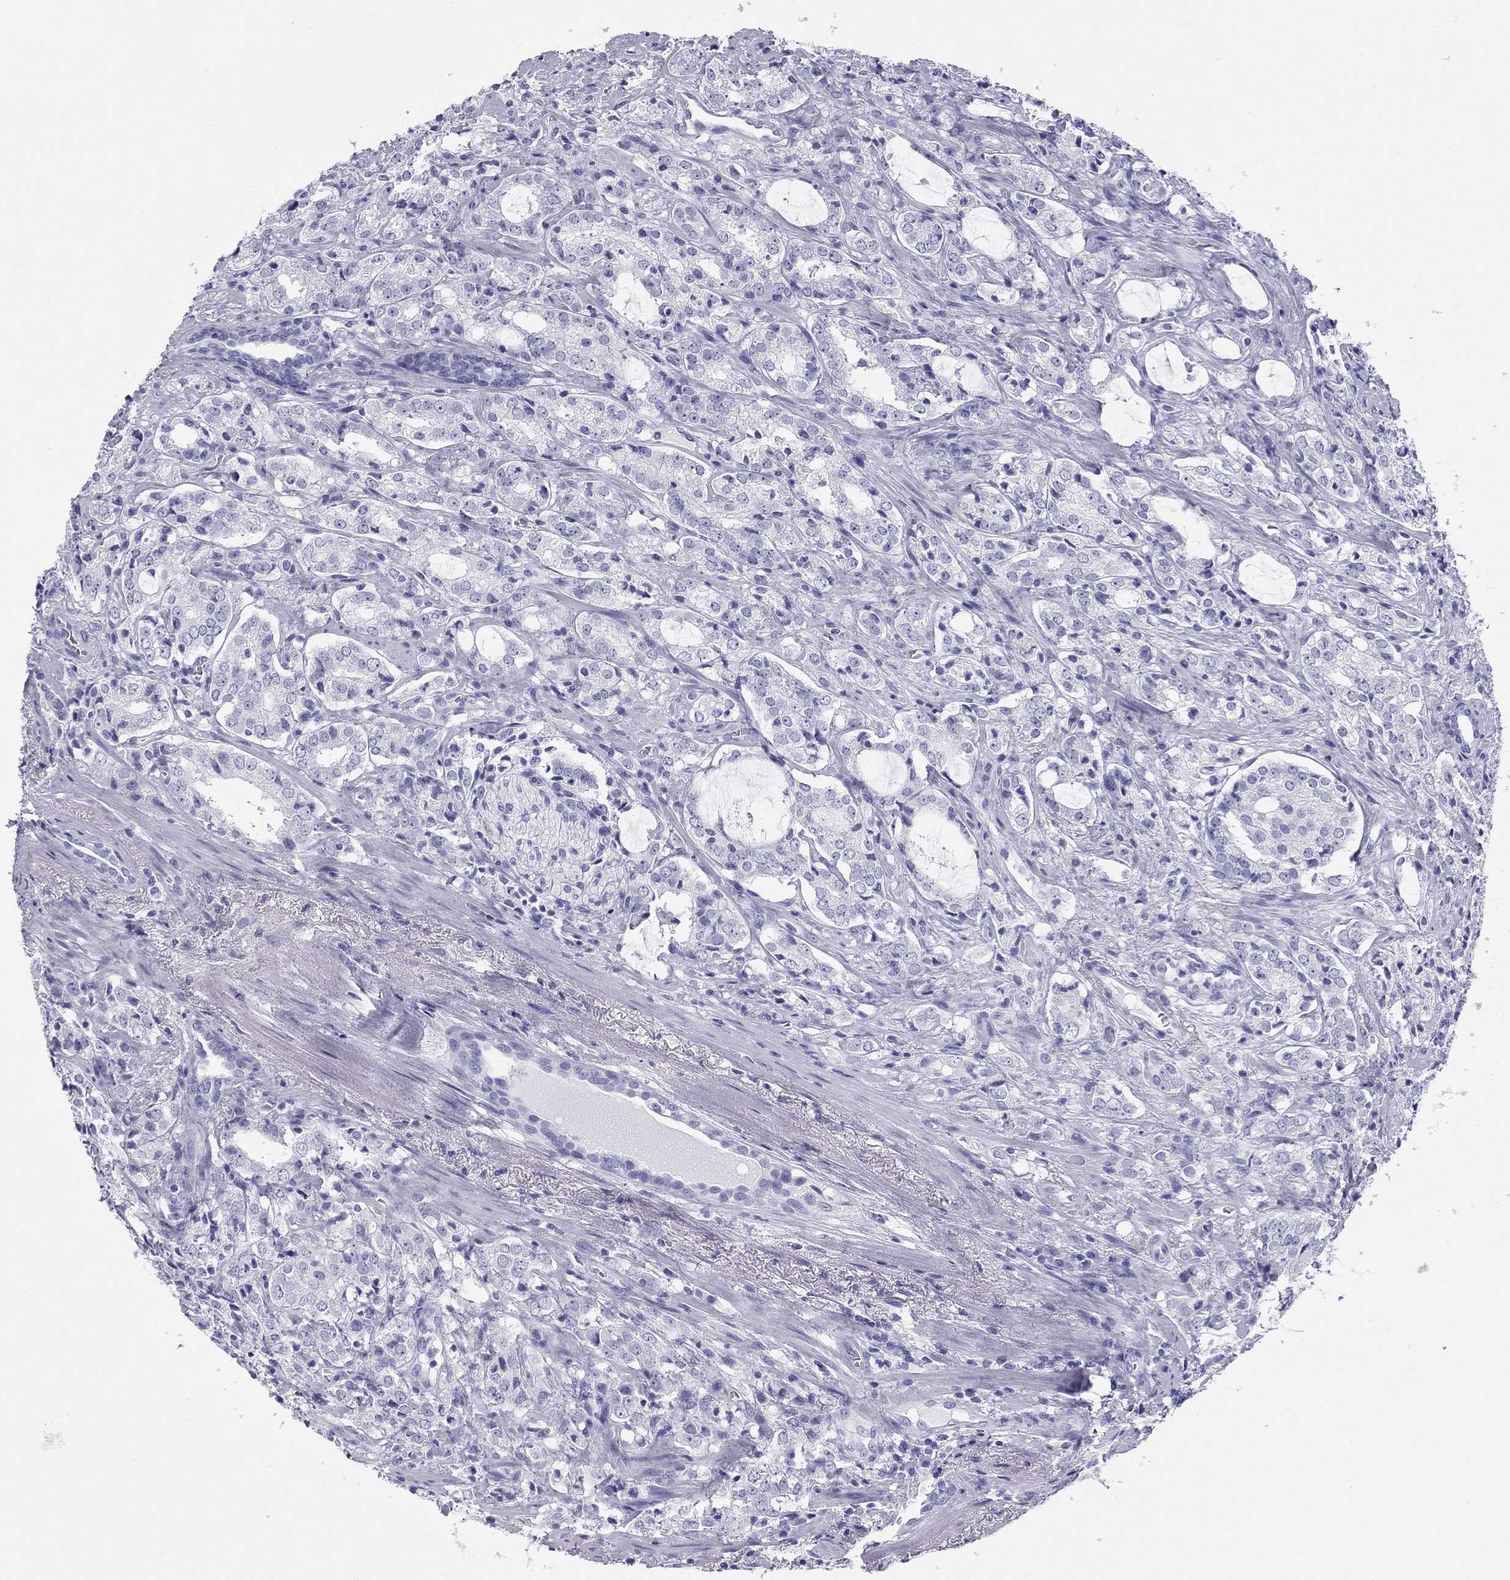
{"staining": {"intensity": "negative", "quantity": "none", "location": "none"}, "tissue": "prostate cancer", "cell_type": "Tumor cells", "image_type": "cancer", "snomed": [{"axis": "morphology", "description": "Adenocarcinoma, NOS"}, {"axis": "topography", "description": "Prostate"}], "caption": "This is an IHC photomicrograph of prostate cancer (adenocarcinoma). There is no staining in tumor cells.", "gene": "PSMB11", "patient": {"sex": "male", "age": 66}}